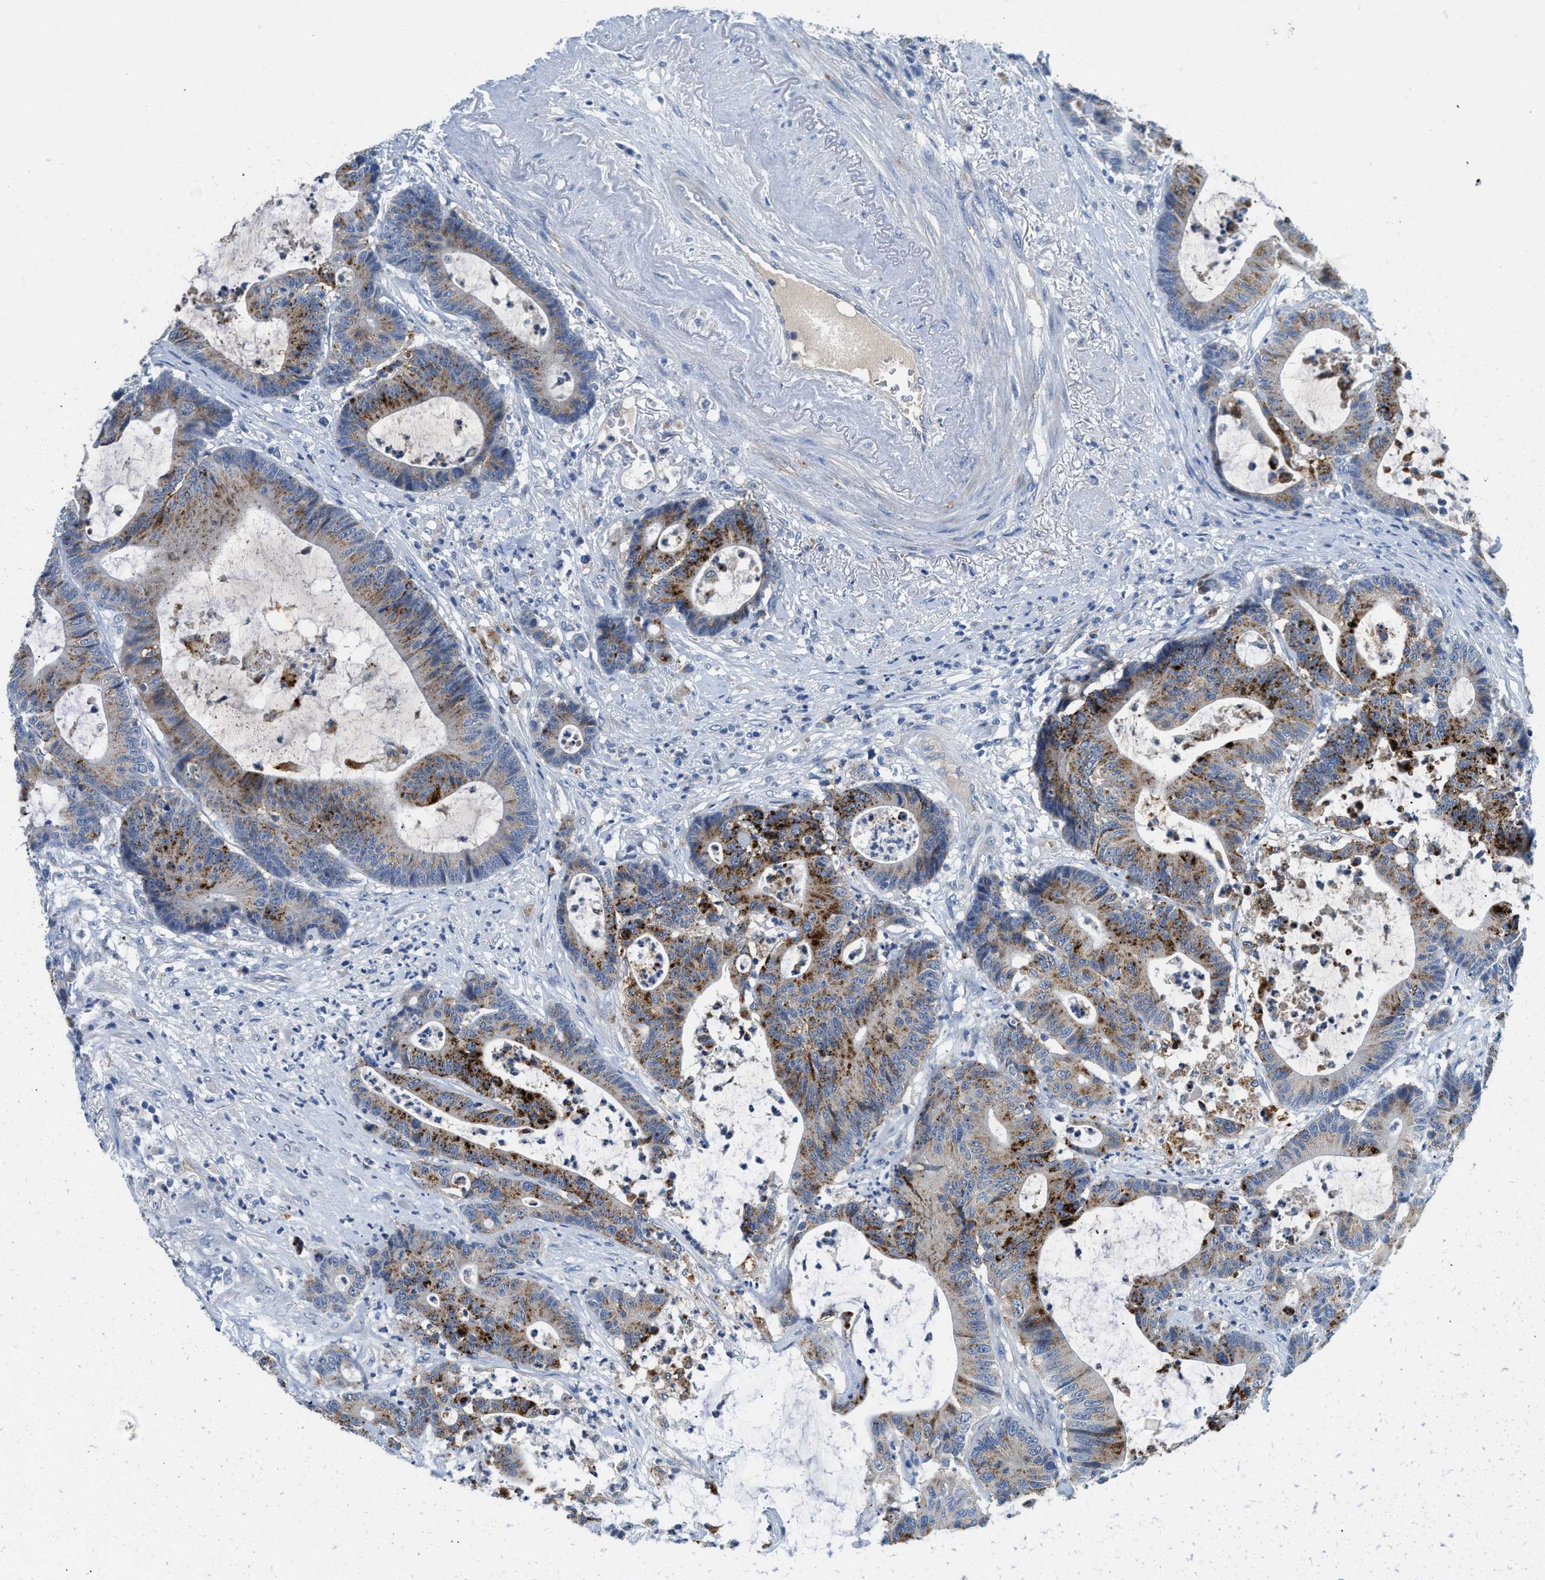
{"staining": {"intensity": "strong", "quantity": "25%-75%", "location": "cytoplasmic/membranous"}, "tissue": "colorectal cancer", "cell_type": "Tumor cells", "image_type": "cancer", "snomed": [{"axis": "morphology", "description": "Adenocarcinoma, NOS"}, {"axis": "topography", "description": "Colon"}], "caption": "Protein staining by immunohistochemistry (IHC) displays strong cytoplasmic/membranous positivity in approximately 25%-75% of tumor cells in colorectal cancer. The staining was performed using DAB (3,3'-diaminobenzidine), with brown indicating positive protein expression. Nuclei are stained blue with hematoxylin.", "gene": "TSPAN3", "patient": {"sex": "female", "age": 84}}